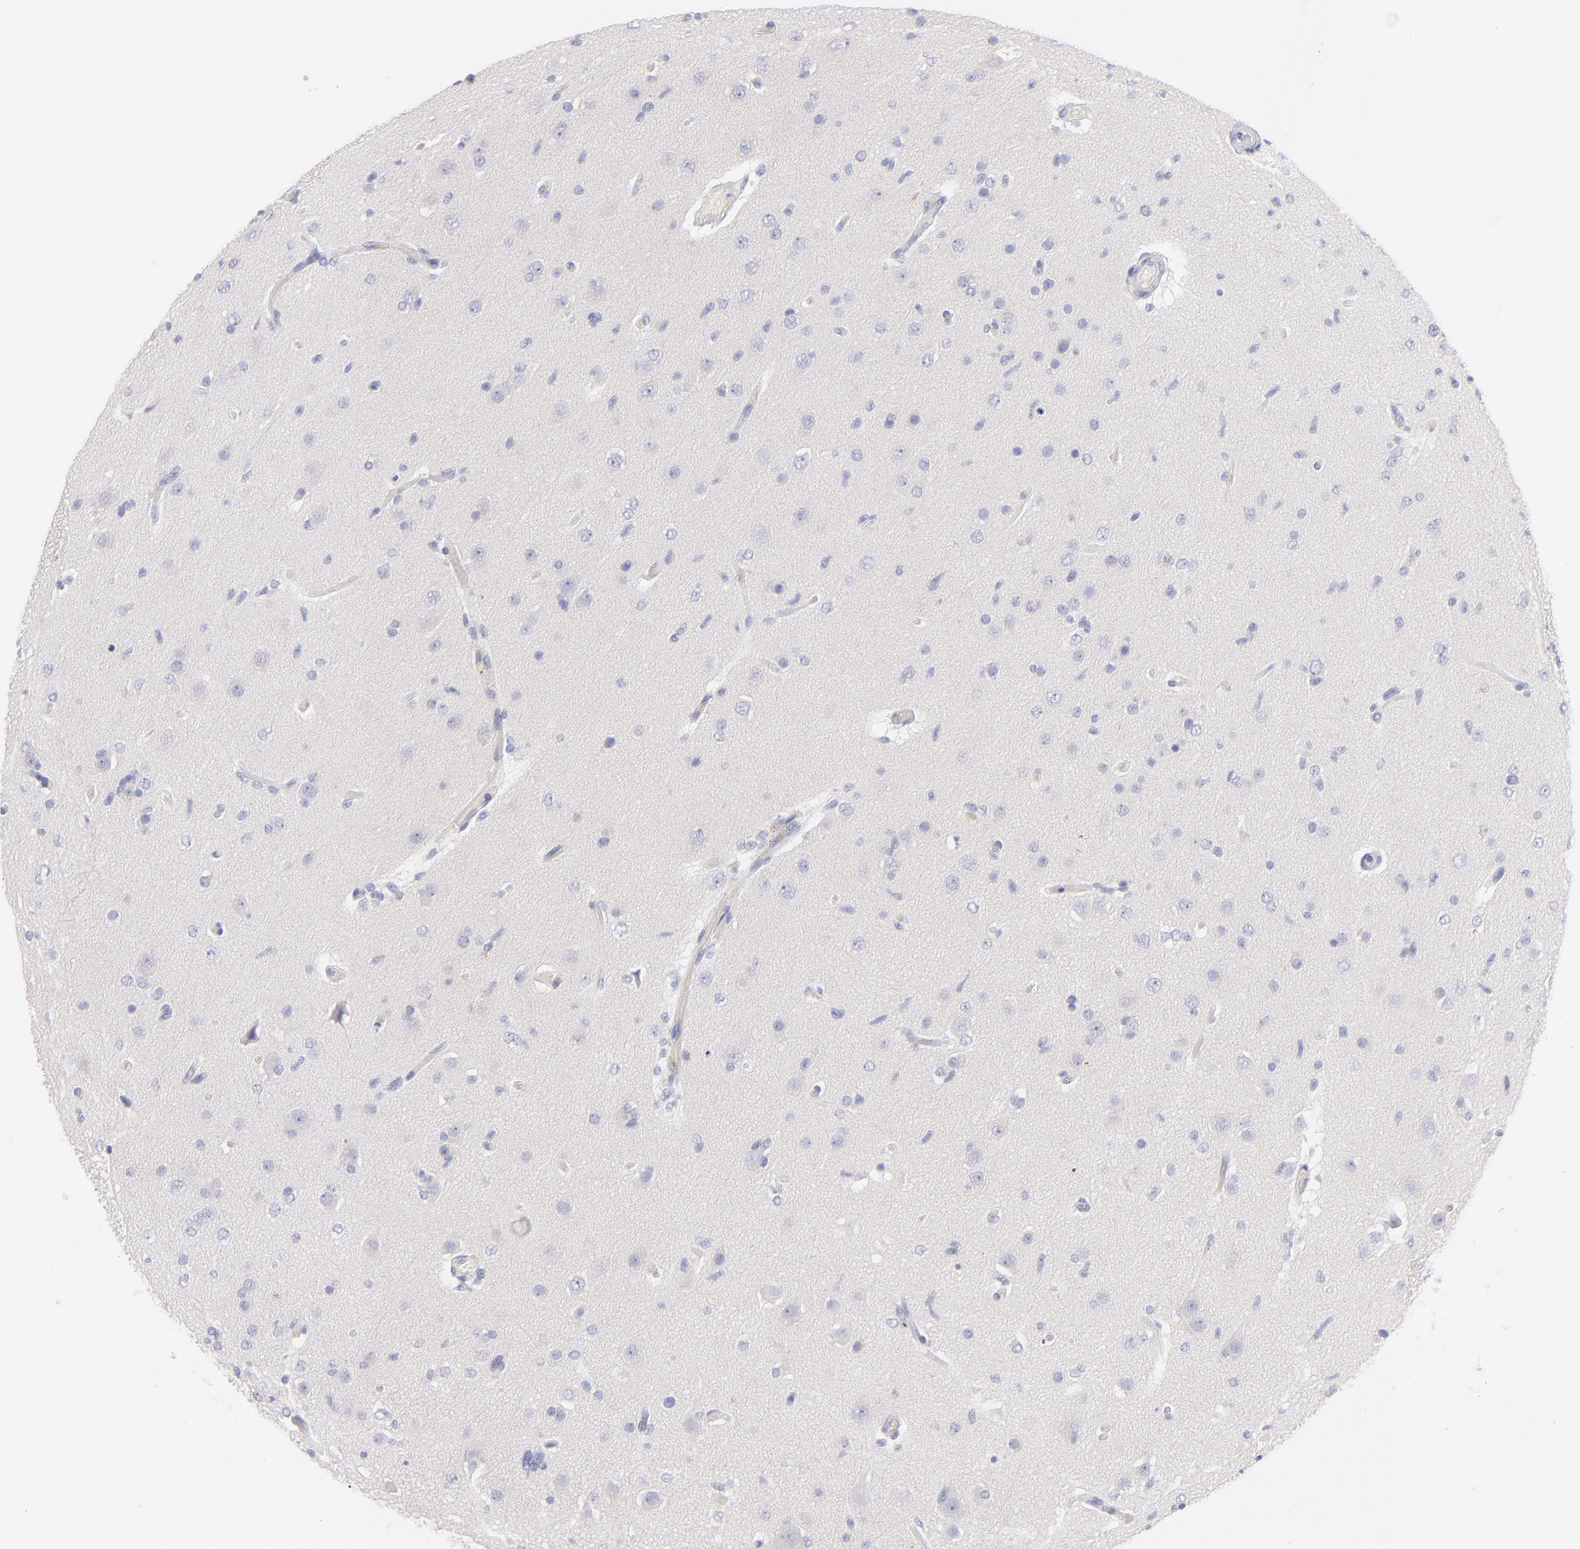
{"staining": {"intensity": "negative", "quantity": "none", "location": "none"}, "tissue": "glioma", "cell_type": "Tumor cells", "image_type": "cancer", "snomed": [{"axis": "morphology", "description": "Glioma, malignant, High grade"}, {"axis": "topography", "description": "Brain"}], "caption": "The photomicrograph exhibits no significant staining in tumor cells of malignant glioma (high-grade). (DAB immunohistochemistry (IHC), high magnification).", "gene": "PLVAP", "patient": {"sex": "male", "age": 33}}